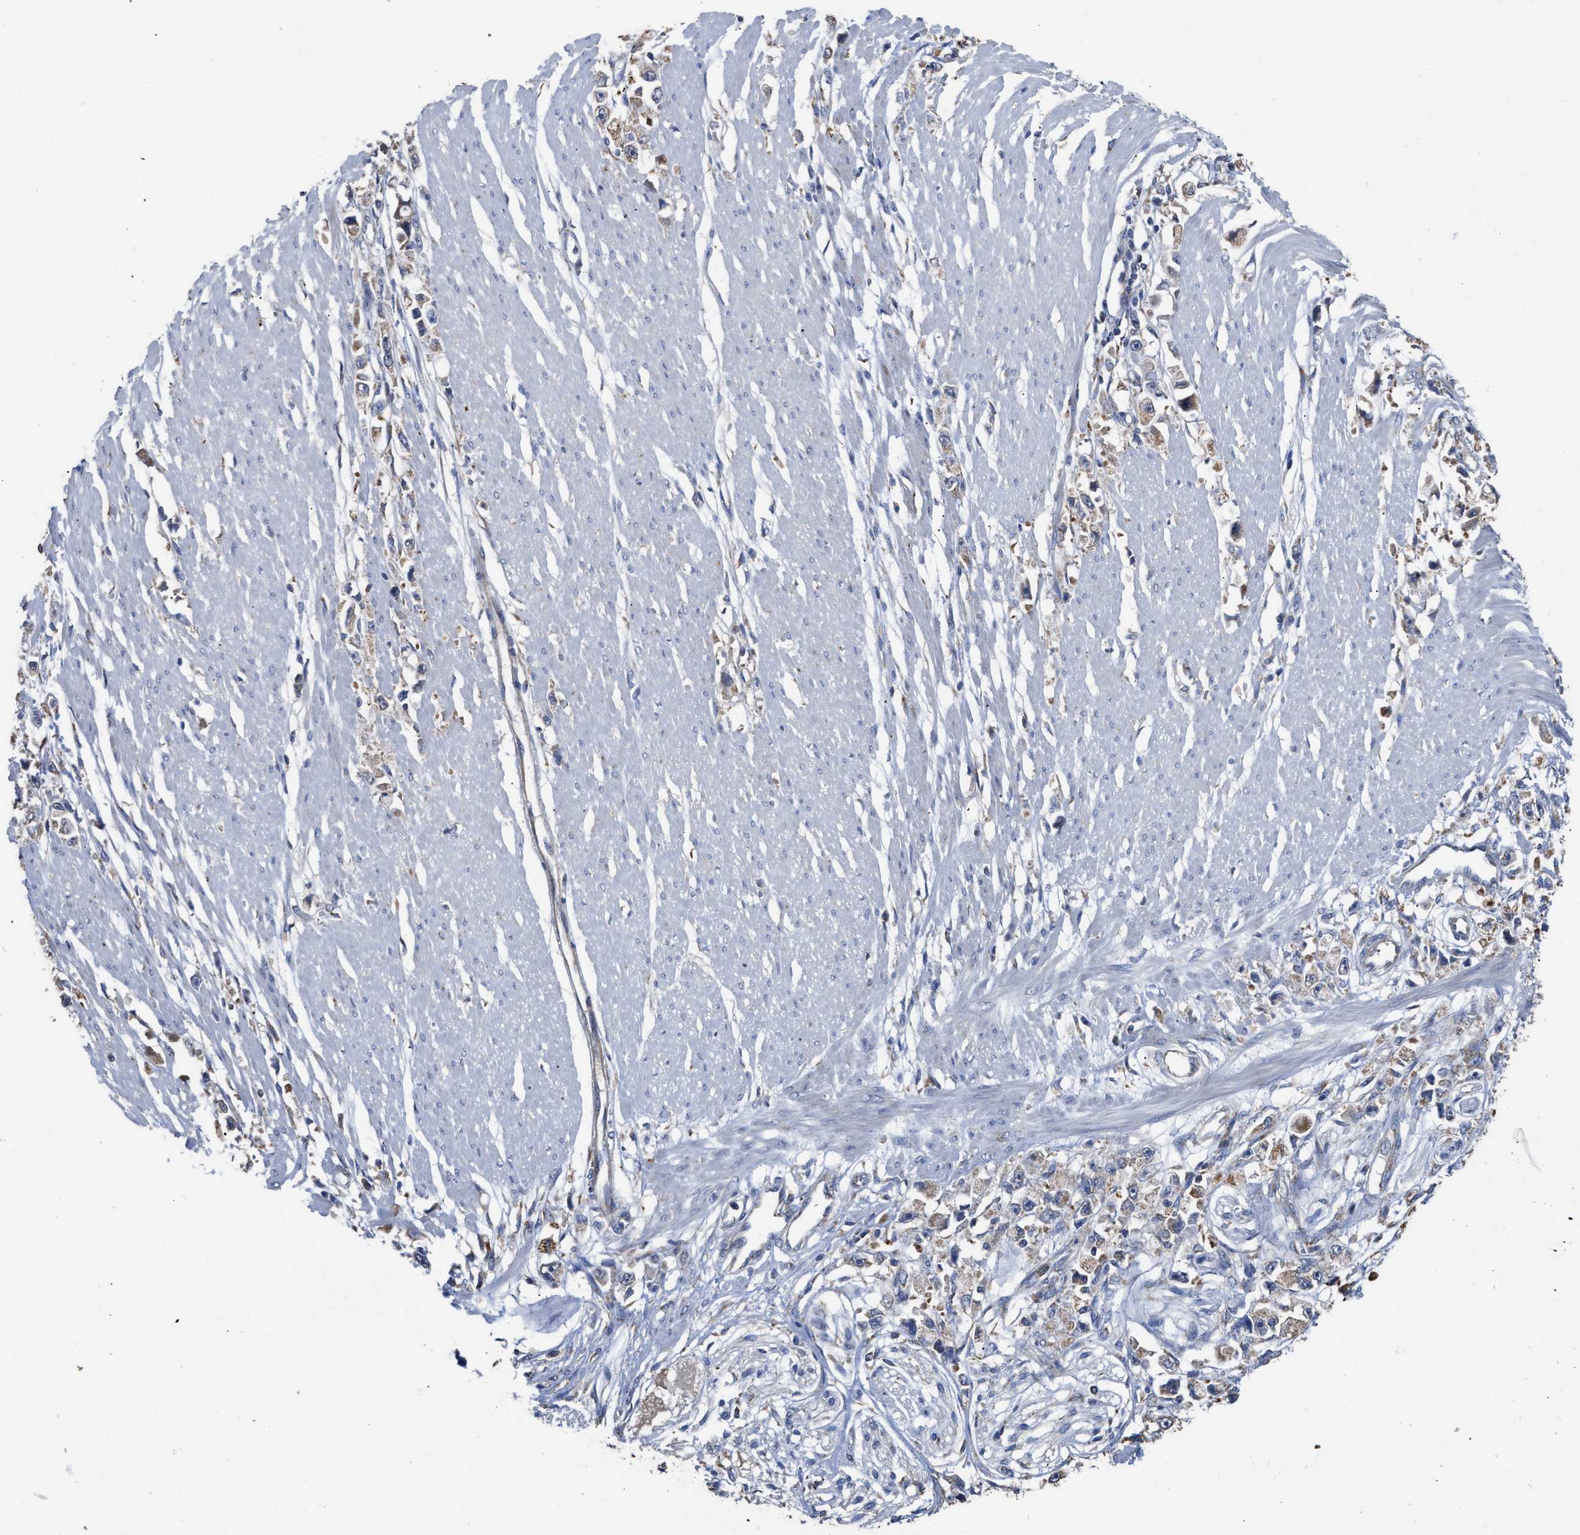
{"staining": {"intensity": "moderate", "quantity": ">75%", "location": "cytoplasmic/membranous"}, "tissue": "stomach cancer", "cell_type": "Tumor cells", "image_type": "cancer", "snomed": [{"axis": "morphology", "description": "Adenocarcinoma, NOS"}, {"axis": "topography", "description": "Stomach"}], "caption": "Moderate cytoplasmic/membranous staining for a protein is seen in about >75% of tumor cells of stomach cancer using immunohistochemistry.", "gene": "AK2", "patient": {"sex": "female", "age": 59}}